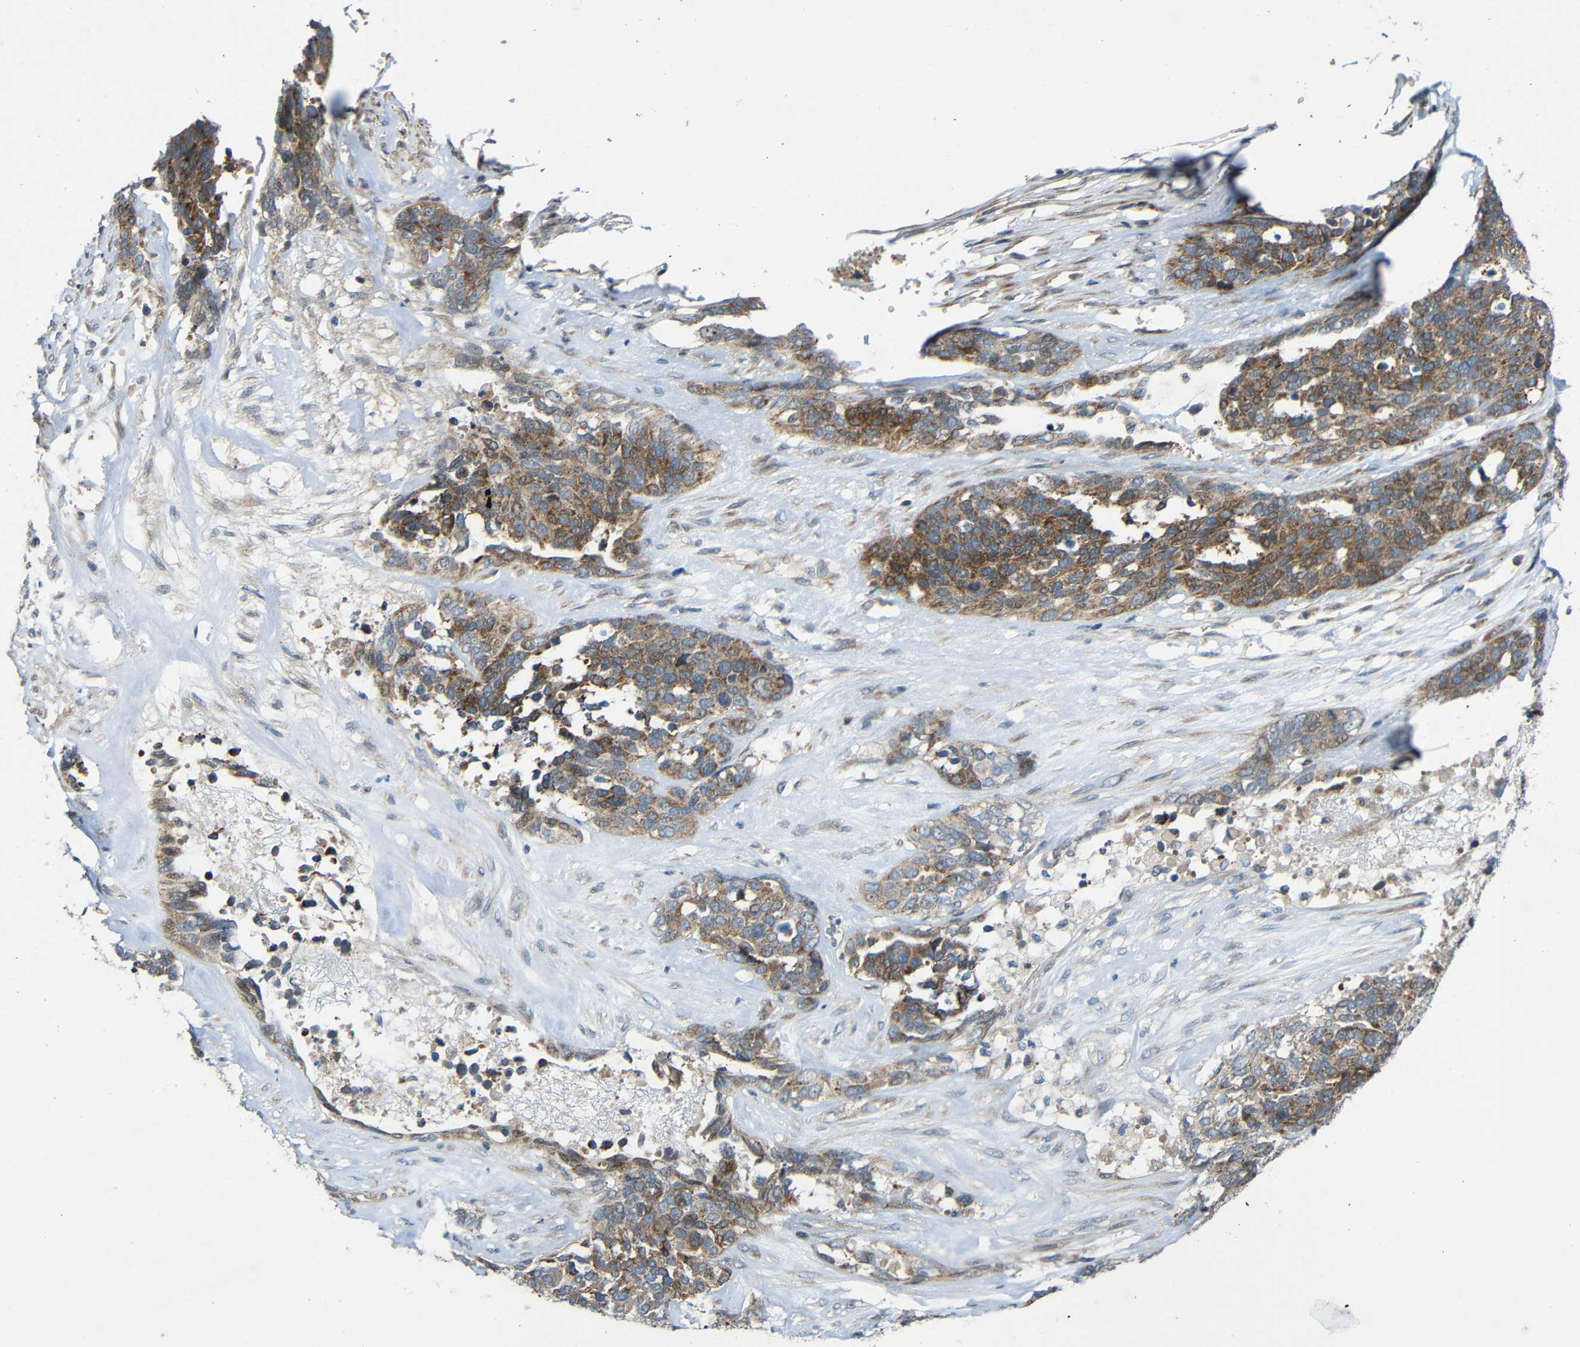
{"staining": {"intensity": "weak", "quantity": ">75%", "location": "cytoplasmic/membranous"}, "tissue": "ovarian cancer", "cell_type": "Tumor cells", "image_type": "cancer", "snomed": [{"axis": "morphology", "description": "Cystadenocarcinoma, serous, NOS"}, {"axis": "topography", "description": "Ovary"}], "caption": "Ovarian cancer (serous cystadenocarcinoma) was stained to show a protein in brown. There is low levels of weak cytoplasmic/membranous expression in about >75% of tumor cells. The protein of interest is stained brown, and the nuclei are stained in blue (DAB IHC with brightfield microscopy, high magnification).", "gene": "TMEM25", "patient": {"sex": "female", "age": 44}}